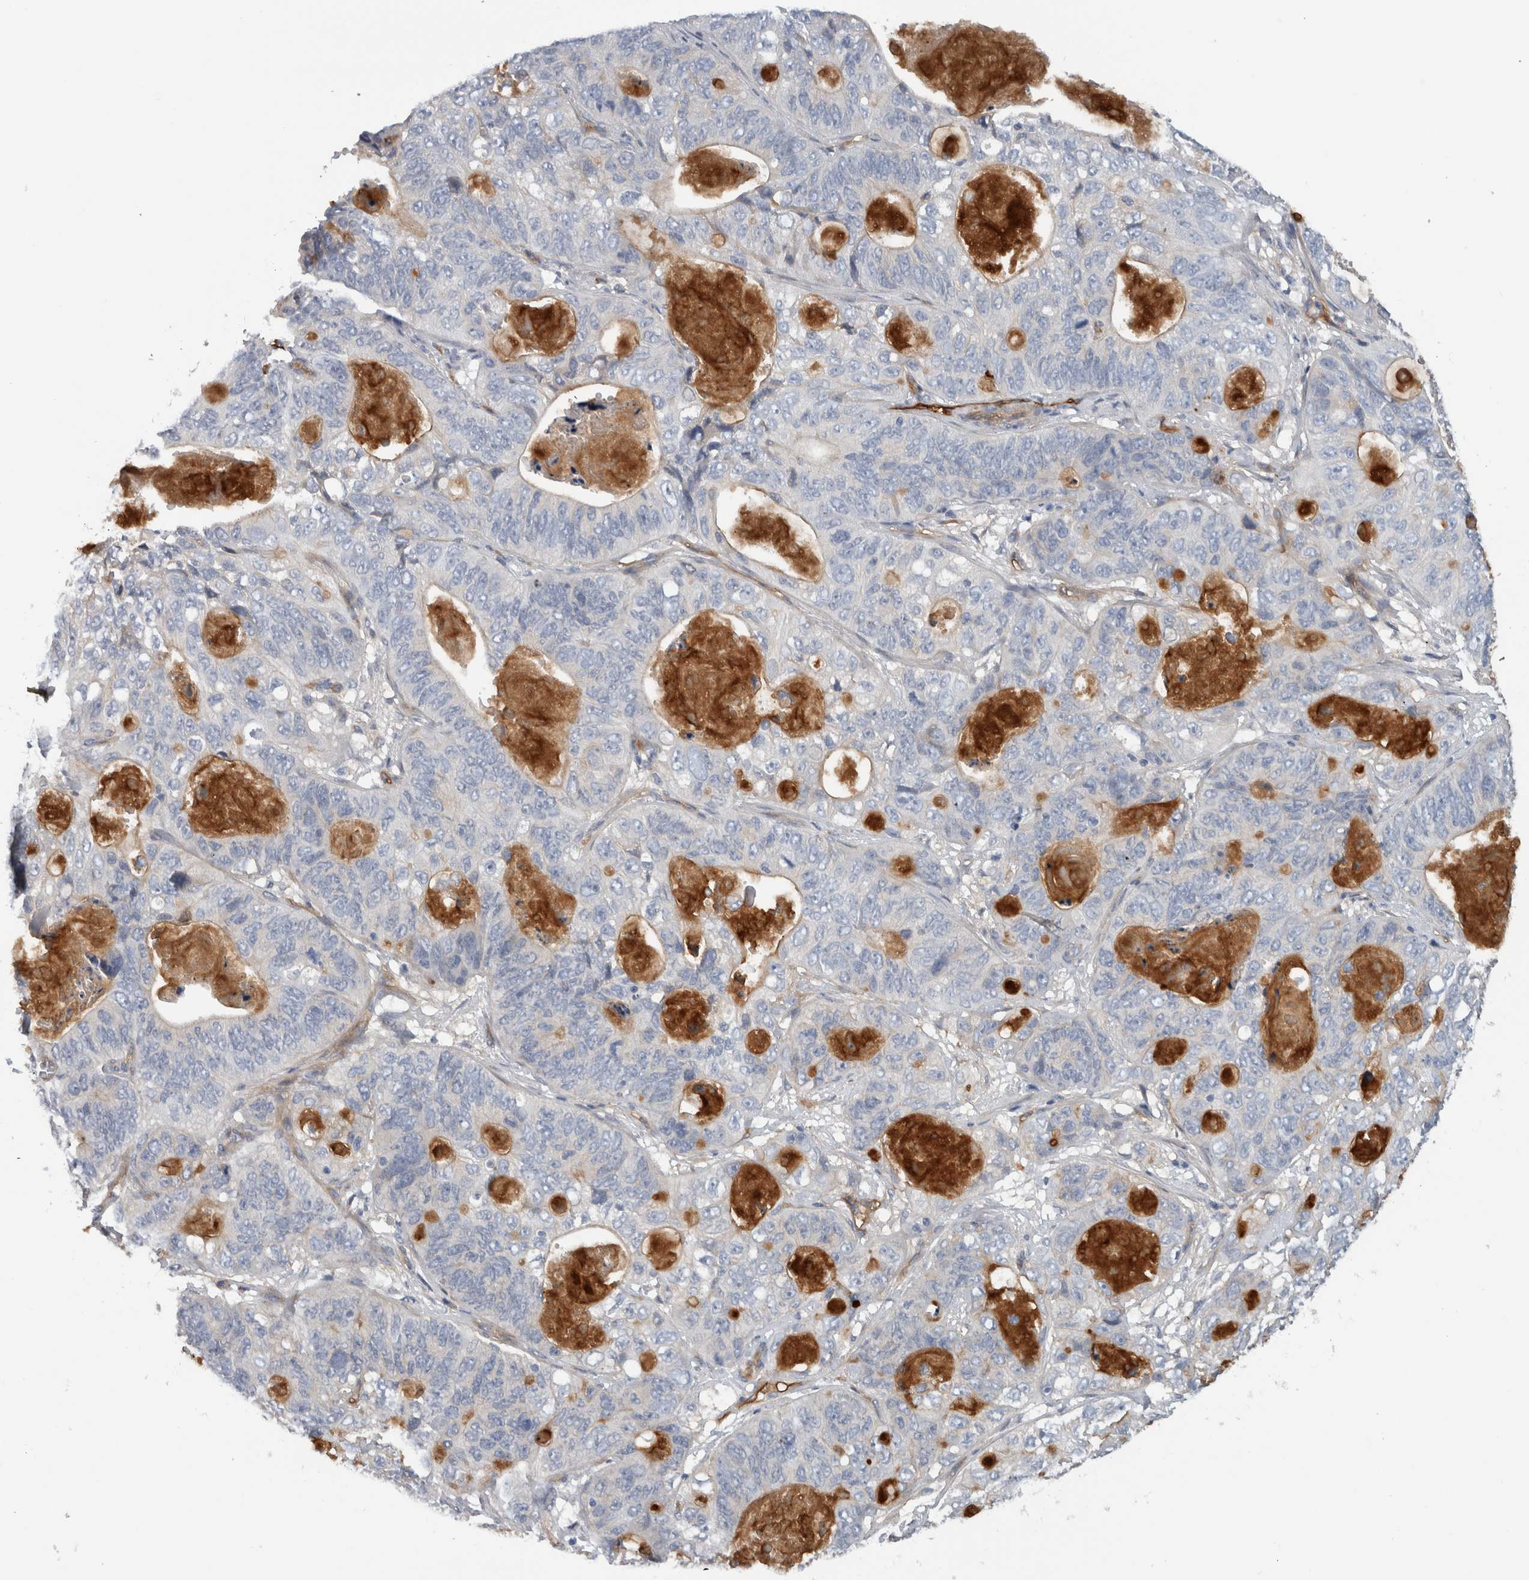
{"staining": {"intensity": "negative", "quantity": "none", "location": "none"}, "tissue": "stomach cancer", "cell_type": "Tumor cells", "image_type": "cancer", "snomed": [{"axis": "morphology", "description": "Normal tissue, NOS"}, {"axis": "morphology", "description": "Adenocarcinoma, NOS"}, {"axis": "topography", "description": "Stomach"}], "caption": "High magnification brightfield microscopy of stomach cancer stained with DAB (3,3'-diaminobenzidine) (brown) and counterstained with hematoxylin (blue): tumor cells show no significant staining.", "gene": "CD59", "patient": {"sex": "female", "age": 89}}